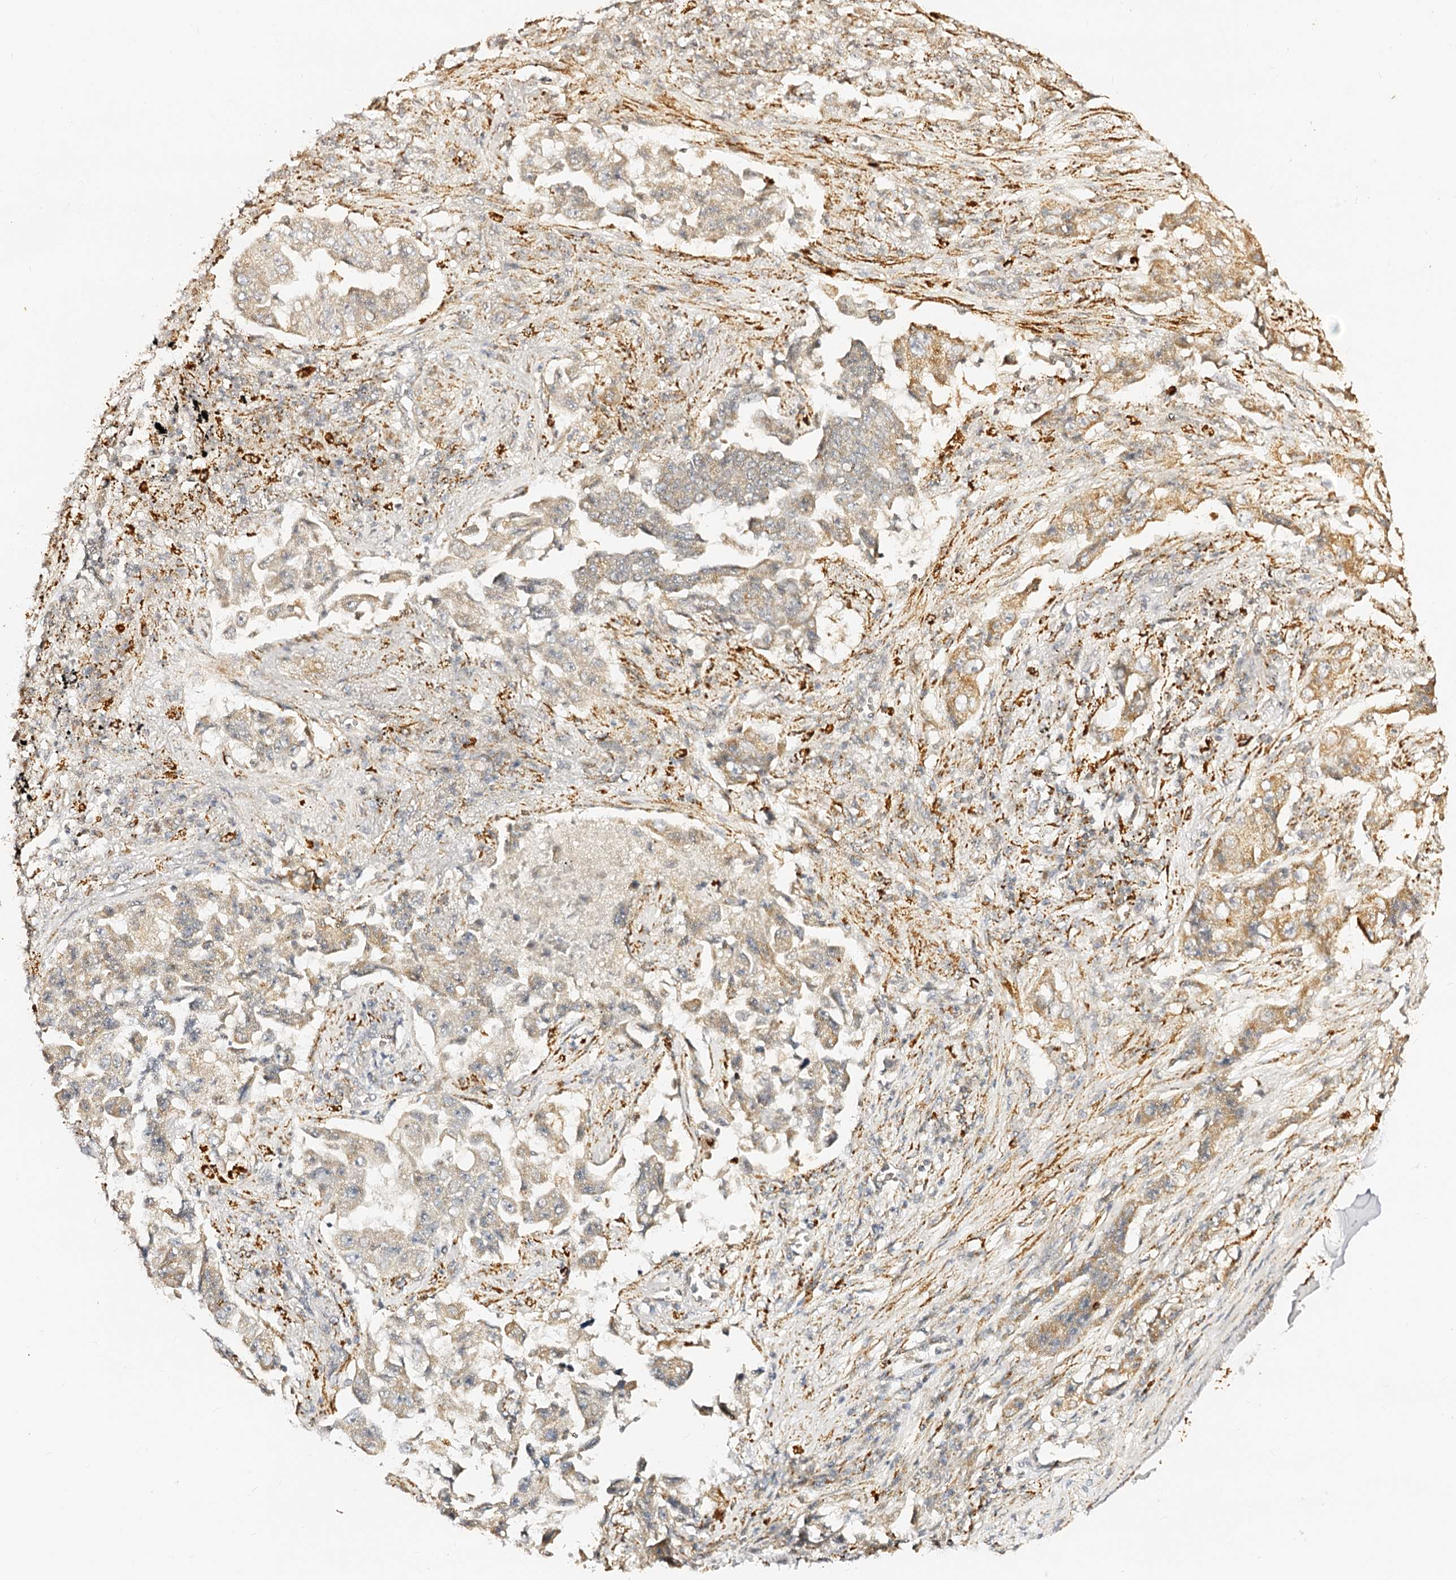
{"staining": {"intensity": "strong", "quantity": "<25%", "location": "cytoplasmic/membranous"}, "tissue": "lung cancer", "cell_type": "Tumor cells", "image_type": "cancer", "snomed": [{"axis": "morphology", "description": "Adenocarcinoma, NOS"}, {"axis": "topography", "description": "Lung"}], "caption": "A medium amount of strong cytoplasmic/membranous expression is seen in about <25% of tumor cells in lung cancer tissue.", "gene": "MAOB", "patient": {"sex": "female", "age": 51}}